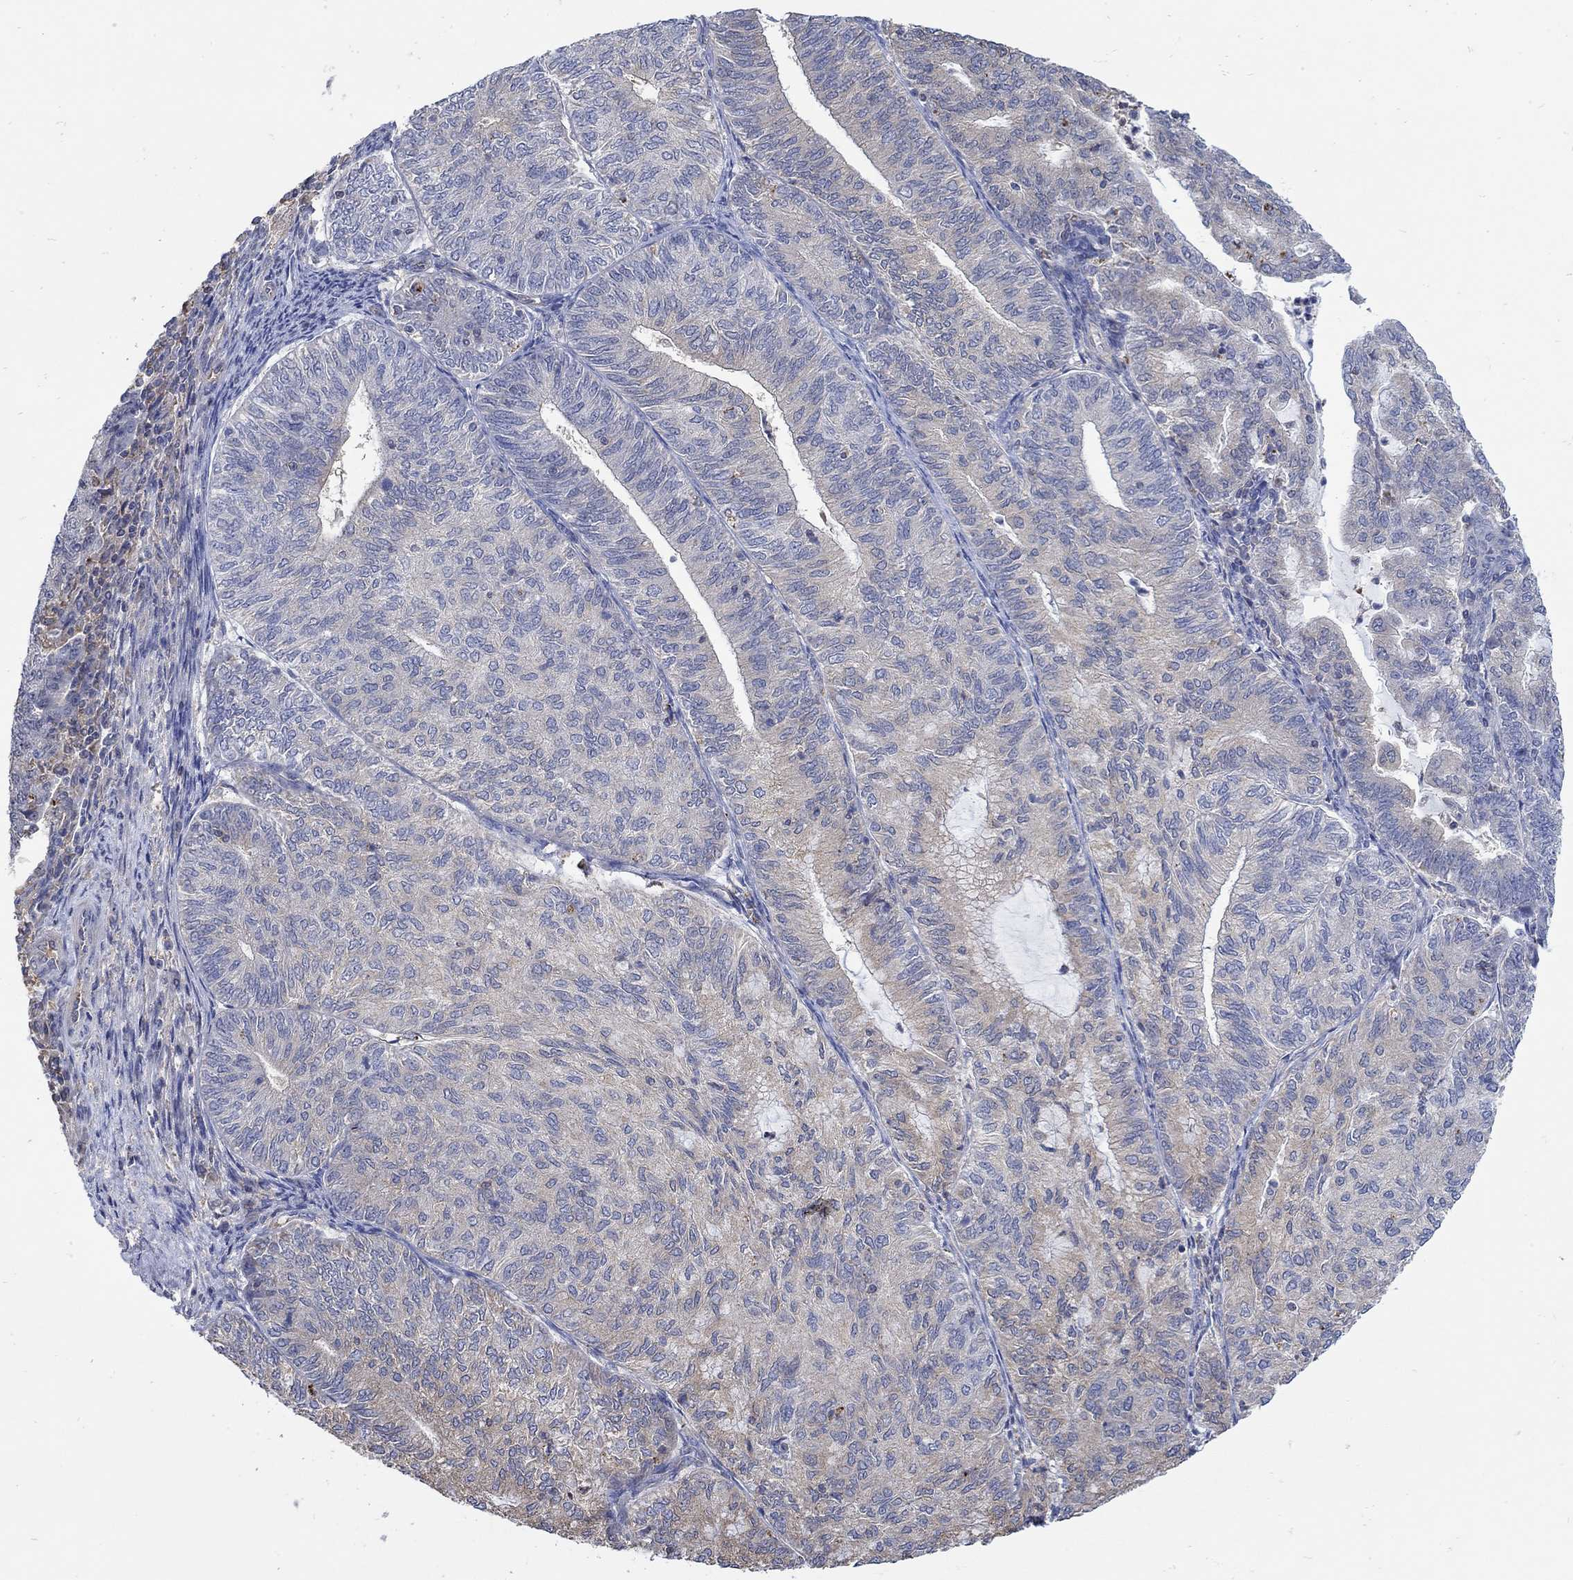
{"staining": {"intensity": "weak", "quantity": "<25%", "location": "cytoplasmic/membranous"}, "tissue": "endometrial cancer", "cell_type": "Tumor cells", "image_type": "cancer", "snomed": [{"axis": "morphology", "description": "Adenocarcinoma, NOS"}, {"axis": "topography", "description": "Endometrium"}], "caption": "Image shows no significant protein positivity in tumor cells of endometrial cancer.", "gene": "TEKT3", "patient": {"sex": "female", "age": 82}}